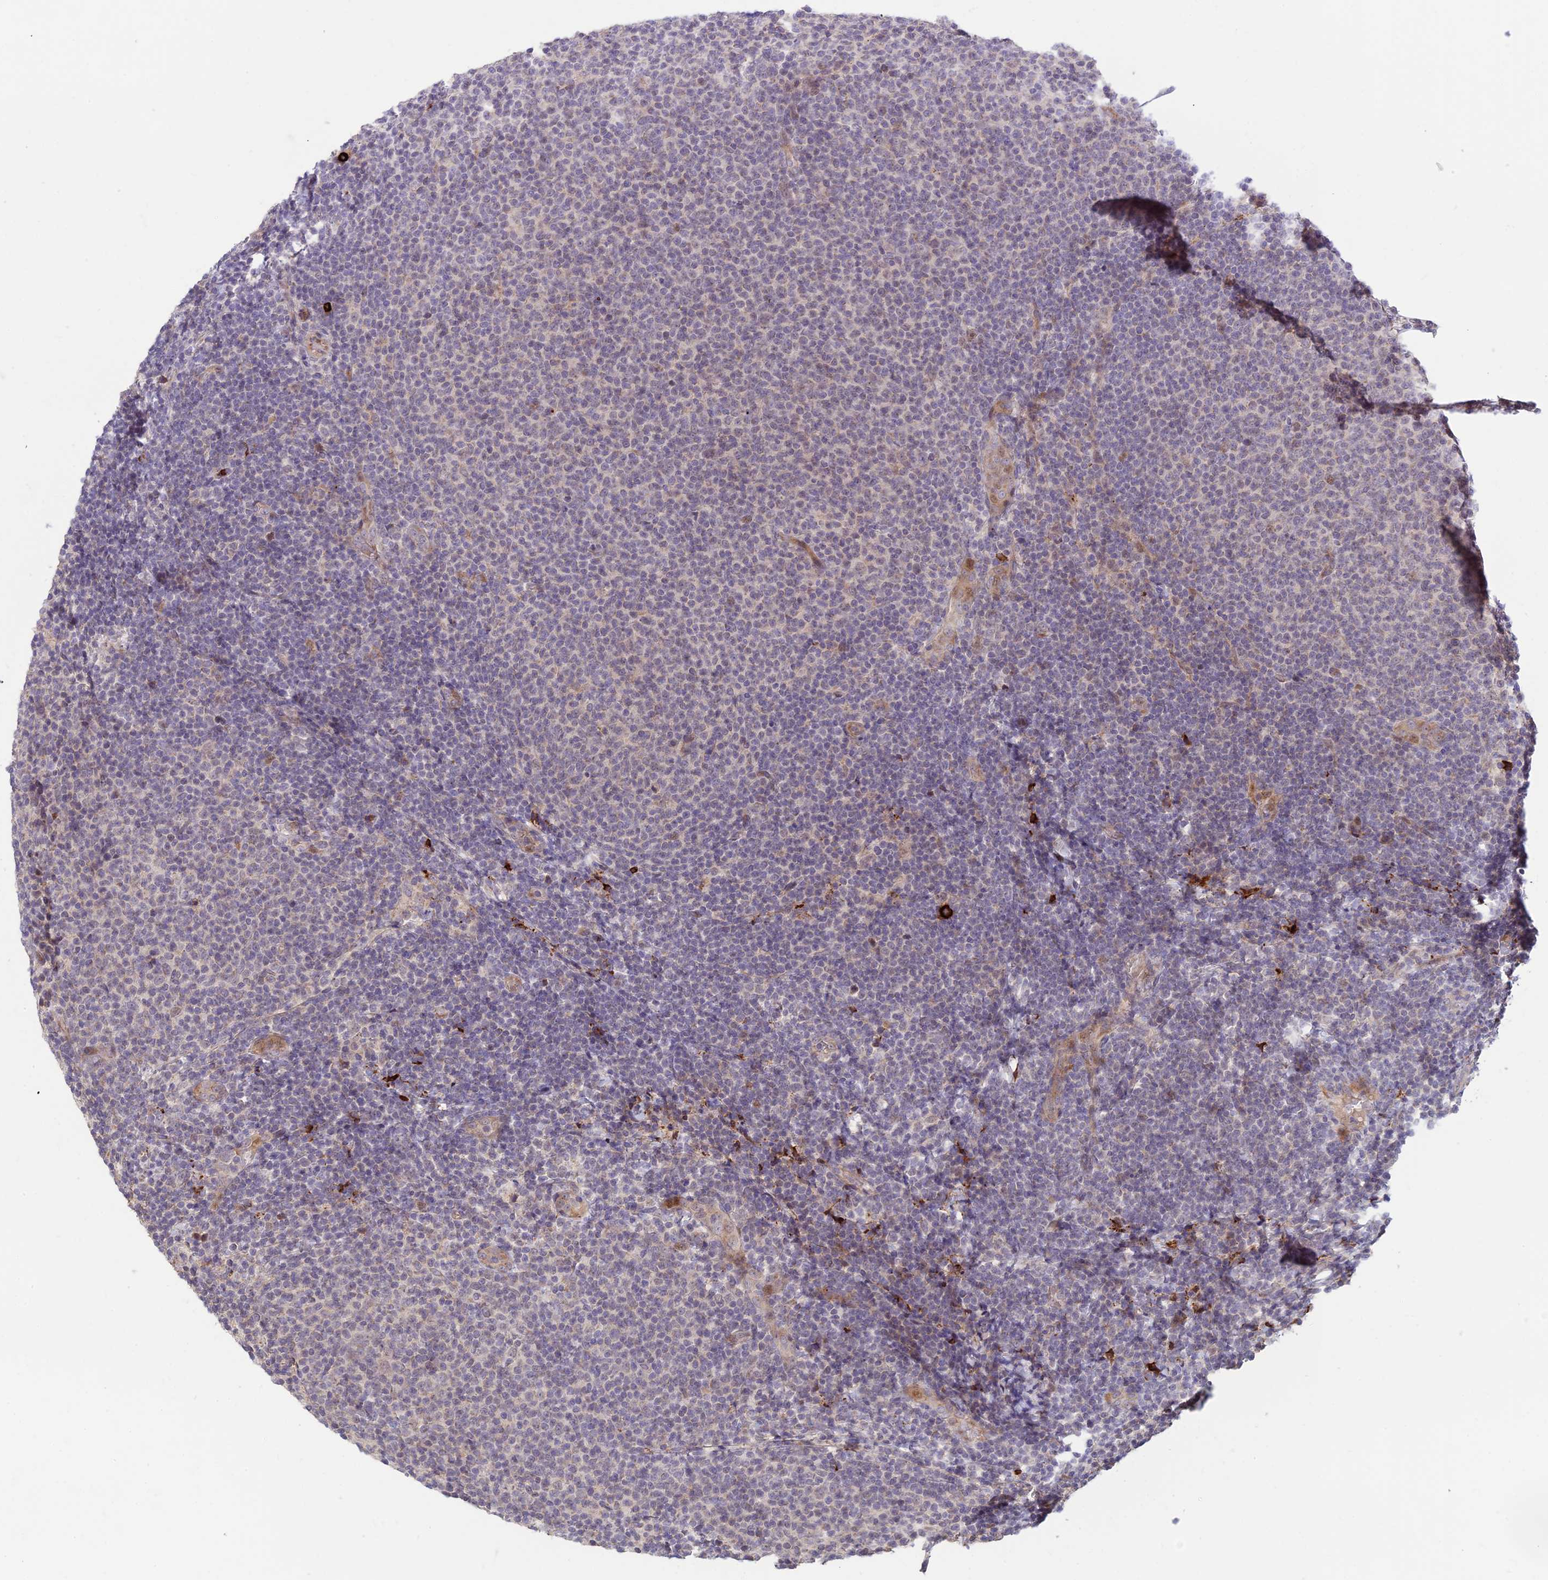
{"staining": {"intensity": "negative", "quantity": "none", "location": "none"}, "tissue": "lymphoma", "cell_type": "Tumor cells", "image_type": "cancer", "snomed": [{"axis": "morphology", "description": "Malignant lymphoma, non-Hodgkin's type, Low grade"}, {"axis": "topography", "description": "Lymph node"}], "caption": "Low-grade malignant lymphoma, non-Hodgkin's type was stained to show a protein in brown. There is no significant expression in tumor cells.", "gene": "ASPDH", "patient": {"sex": "male", "age": 66}}